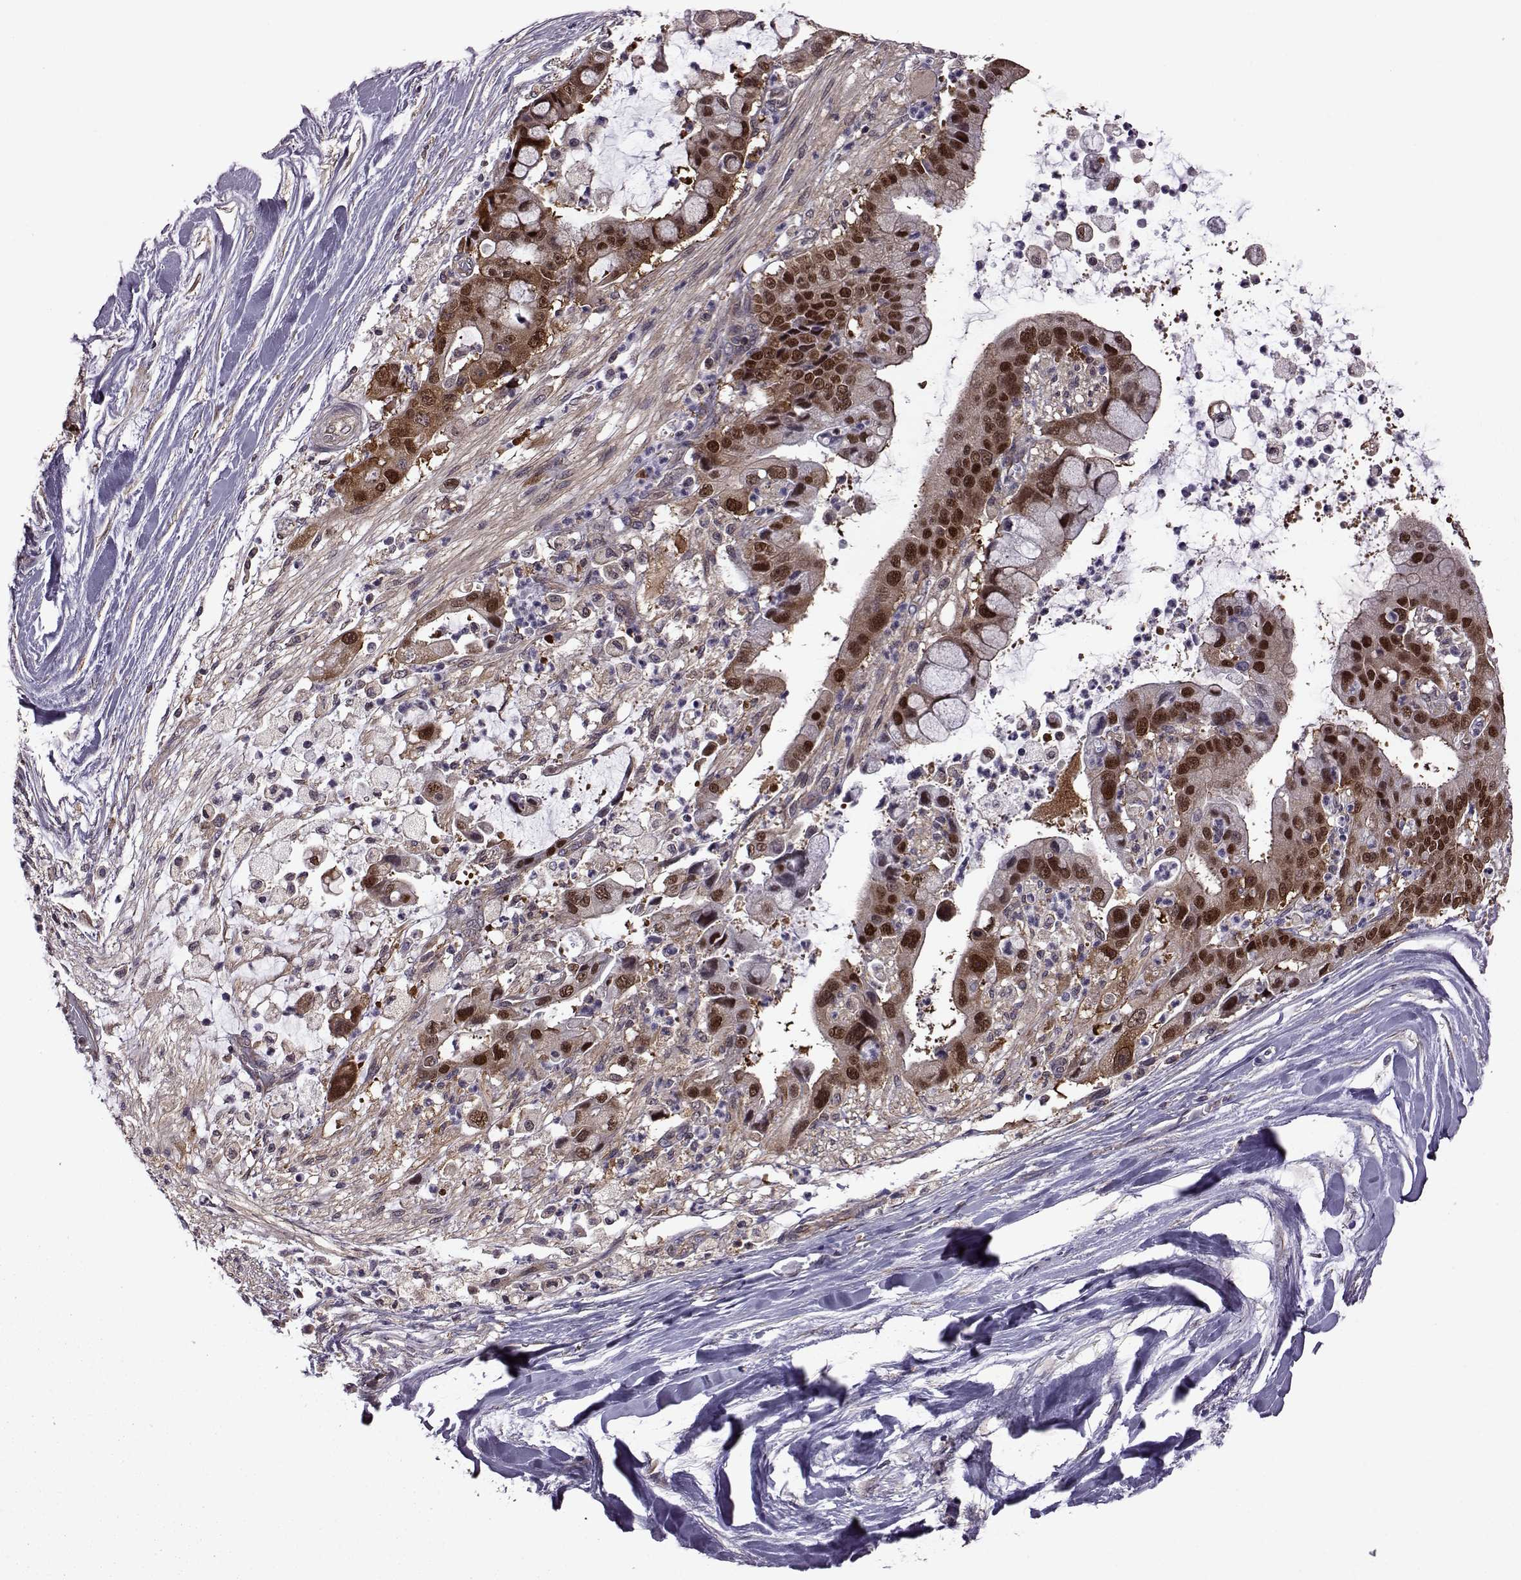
{"staining": {"intensity": "strong", "quantity": ">75%", "location": "cytoplasmic/membranous,nuclear"}, "tissue": "liver cancer", "cell_type": "Tumor cells", "image_type": "cancer", "snomed": [{"axis": "morphology", "description": "Cholangiocarcinoma"}, {"axis": "topography", "description": "Liver"}], "caption": "Liver cholangiocarcinoma was stained to show a protein in brown. There is high levels of strong cytoplasmic/membranous and nuclear positivity in about >75% of tumor cells. The protein is stained brown, and the nuclei are stained in blue (DAB (3,3'-diaminobenzidine) IHC with brightfield microscopy, high magnification).", "gene": "URI1", "patient": {"sex": "female", "age": 54}}